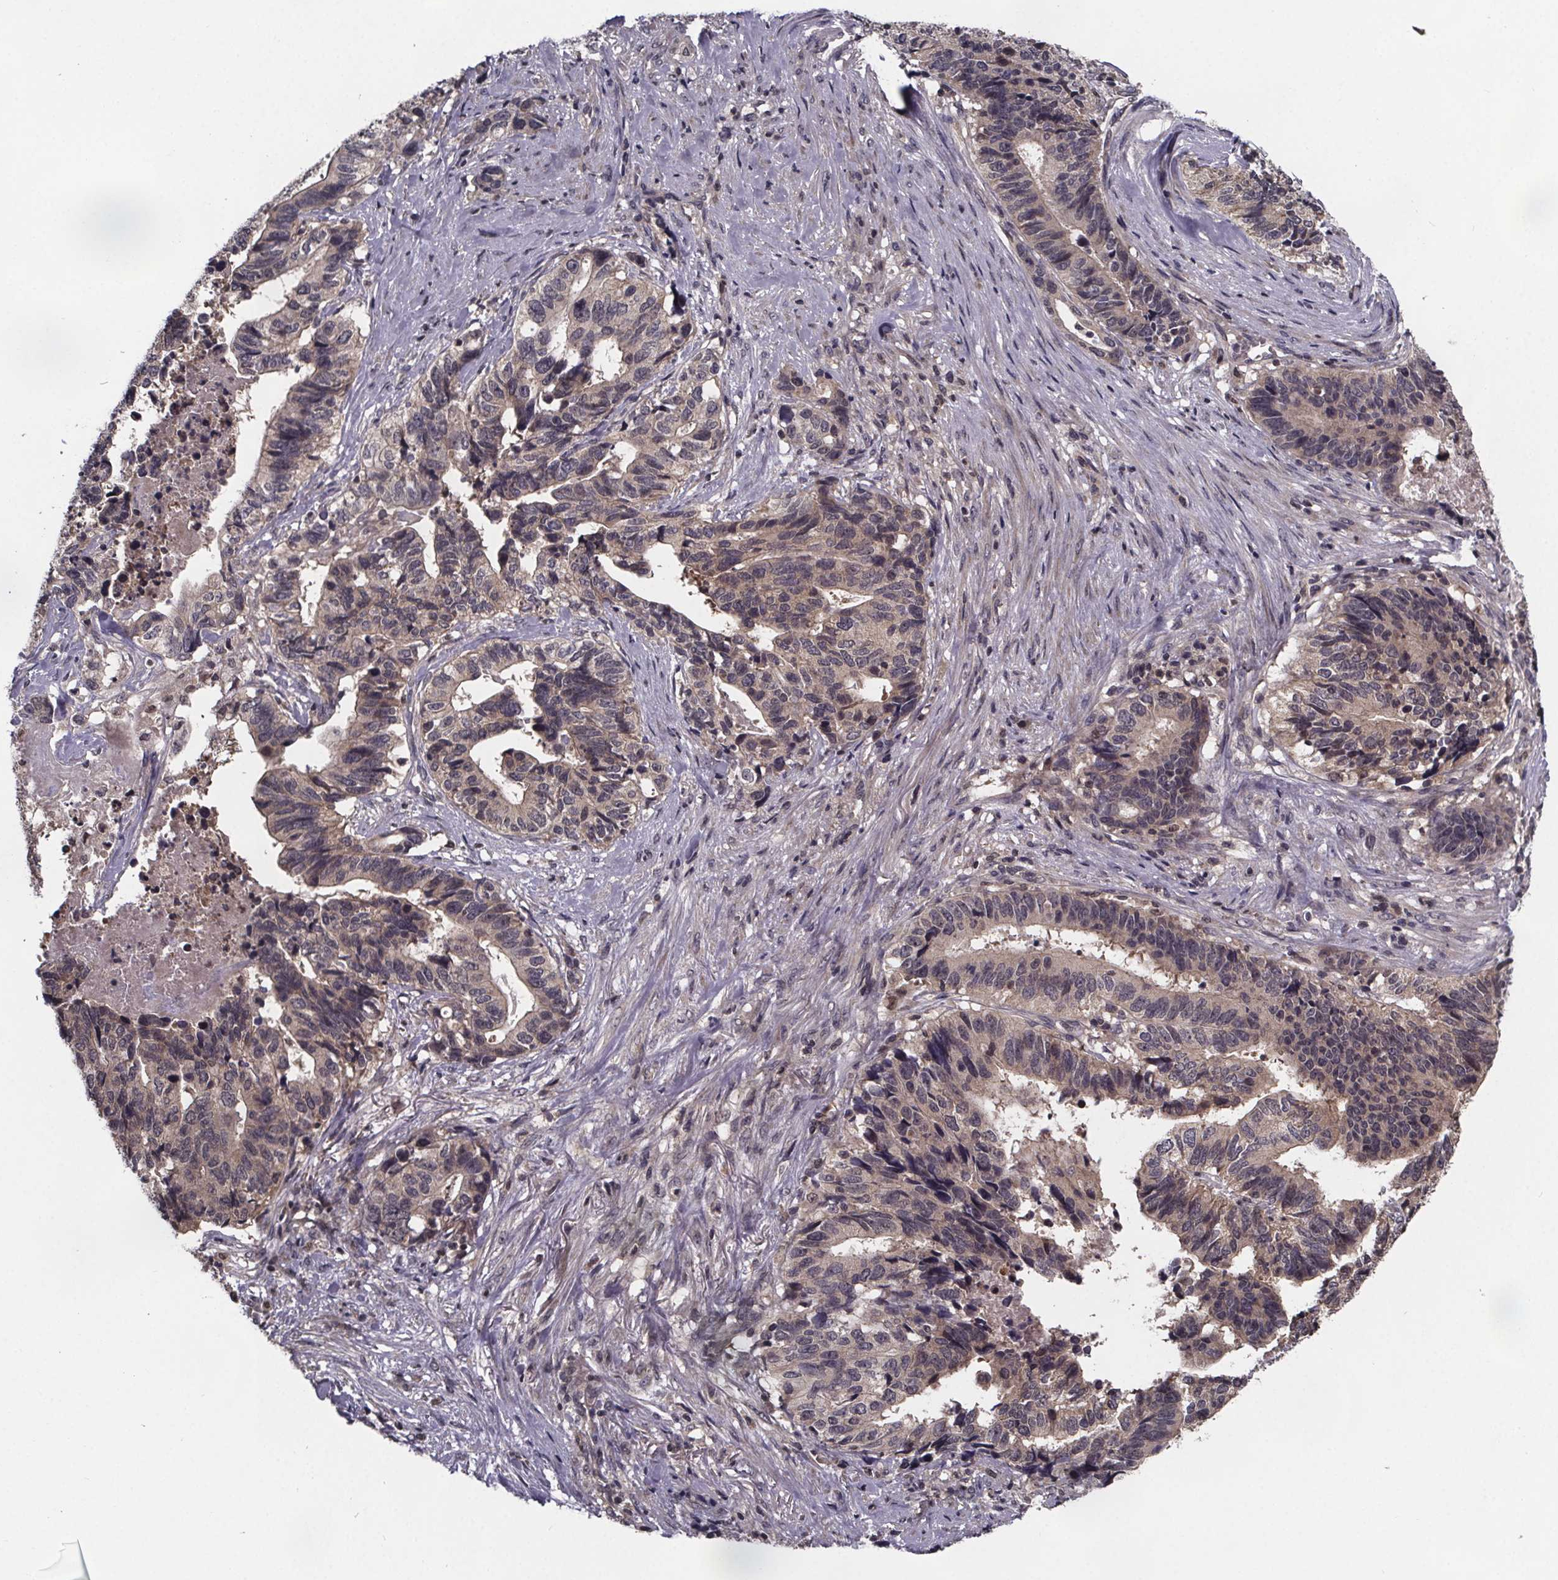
{"staining": {"intensity": "weak", "quantity": "<25%", "location": "cytoplasmic/membranous"}, "tissue": "stomach cancer", "cell_type": "Tumor cells", "image_type": "cancer", "snomed": [{"axis": "morphology", "description": "Adenocarcinoma, NOS"}, {"axis": "topography", "description": "Stomach, upper"}], "caption": "Immunohistochemical staining of stomach cancer (adenocarcinoma) demonstrates no significant staining in tumor cells. (DAB (3,3'-diaminobenzidine) immunohistochemistry with hematoxylin counter stain).", "gene": "FN3KRP", "patient": {"sex": "female", "age": 67}}